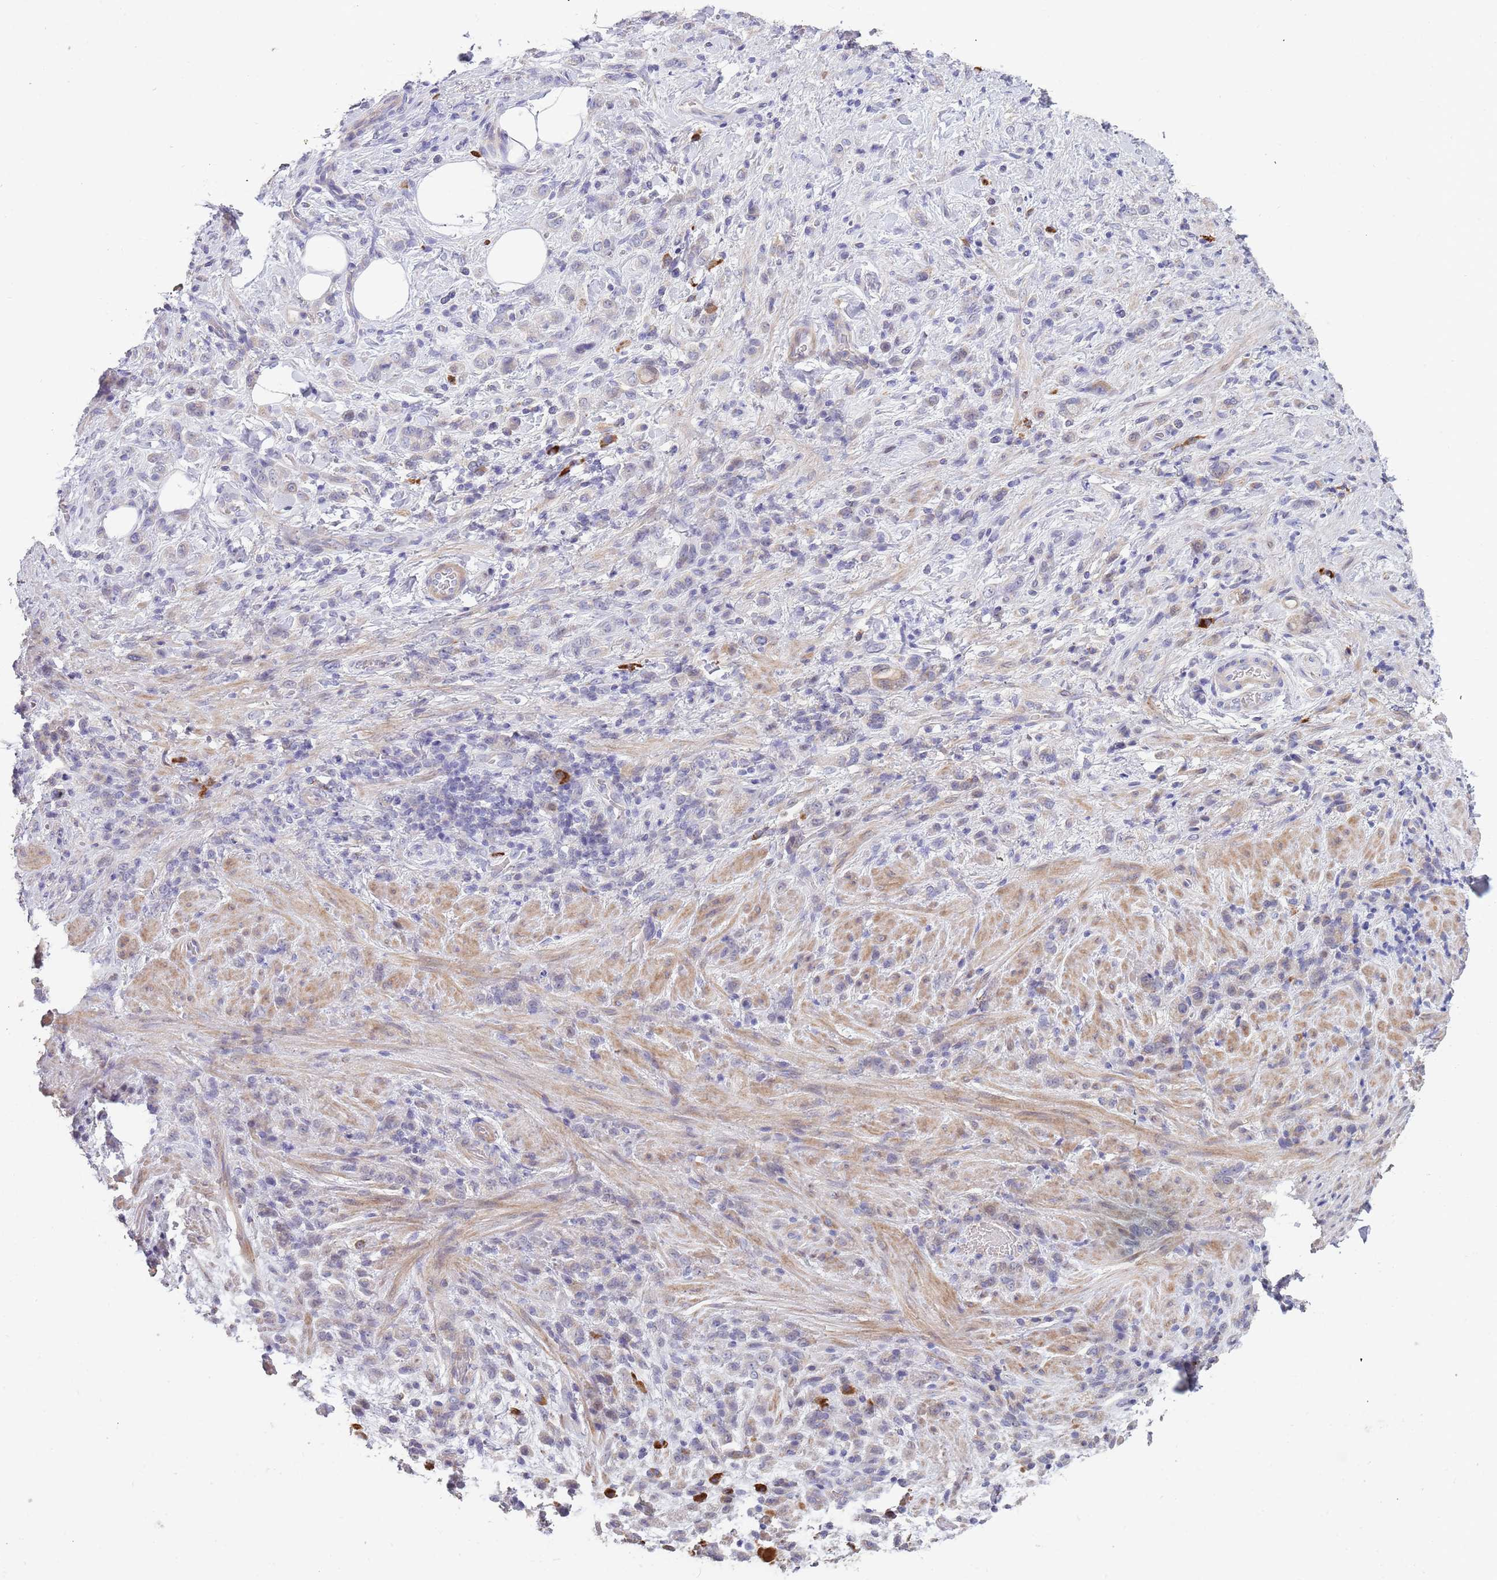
{"staining": {"intensity": "negative", "quantity": "none", "location": "none"}, "tissue": "stomach cancer", "cell_type": "Tumor cells", "image_type": "cancer", "snomed": [{"axis": "morphology", "description": "Adenocarcinoma, NOS"}, {"axis": "topography", "description": "Stomach"}], "caption": "Stomach cancer (adenocarcinoma) was stained to show a protein in brown. There is no significant positivity in tumor cells. Nuclei are stained in blue.", "gene": "SUSD1", "patient": {"sex": "male", "age": 77}}